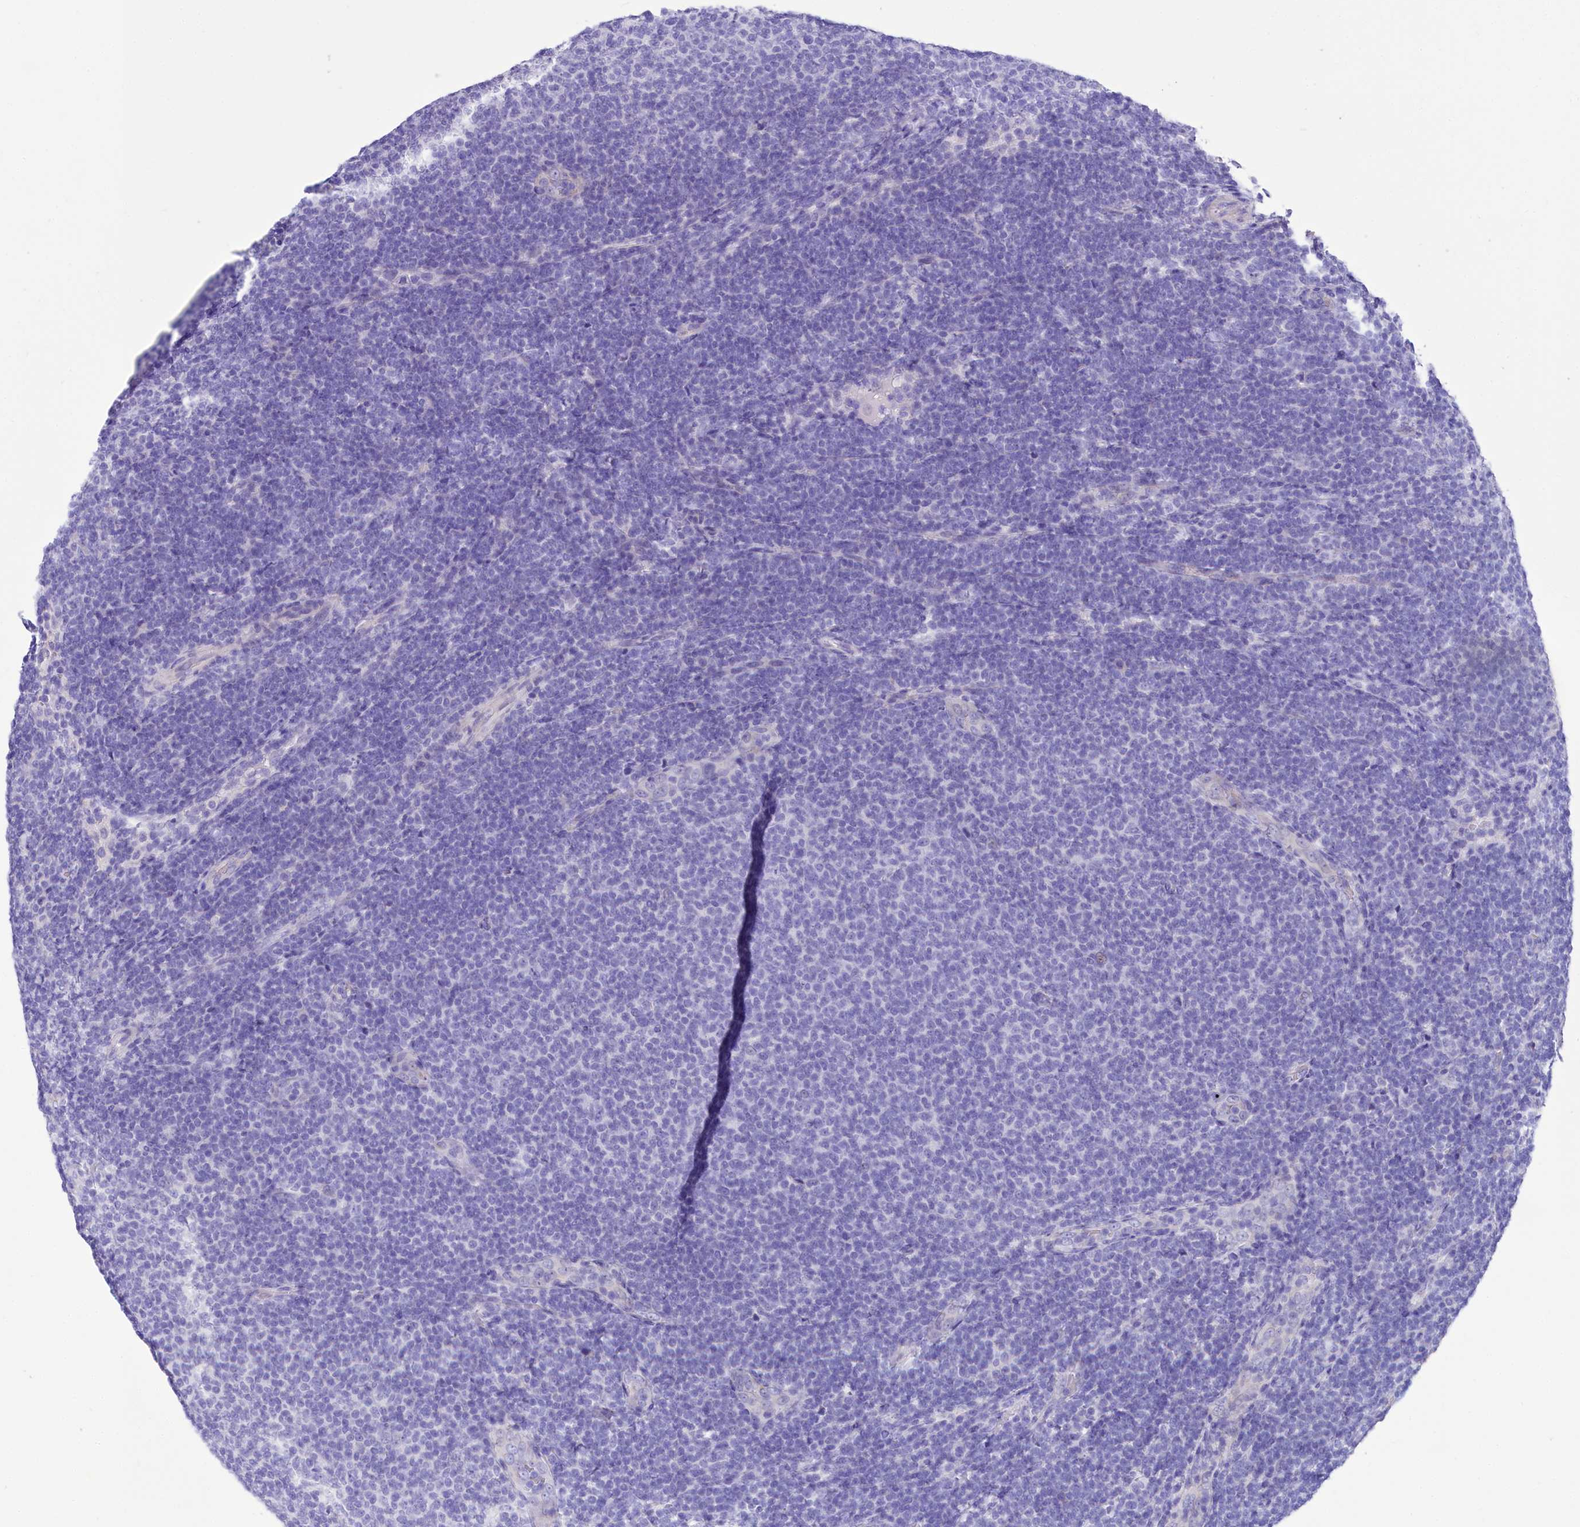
{"staining": {"intensity": "negative", "quantity": "none", "location": "none"}, "tissue": "lymphoma", "cell_type": "Tumor cells", "image_type": "cancer", "snomed": [{"axis": "morphology", "description": "Malignant lymphoma, non-Hodgkin's type, Low grade"}, {"axis": "topography", "description": "Lymph node"}], "caption": "IHC of human lymphoma shows no expression in tumor cells.", "gene": "TTC36", "patient": {"sex": "male", "age": 66}}